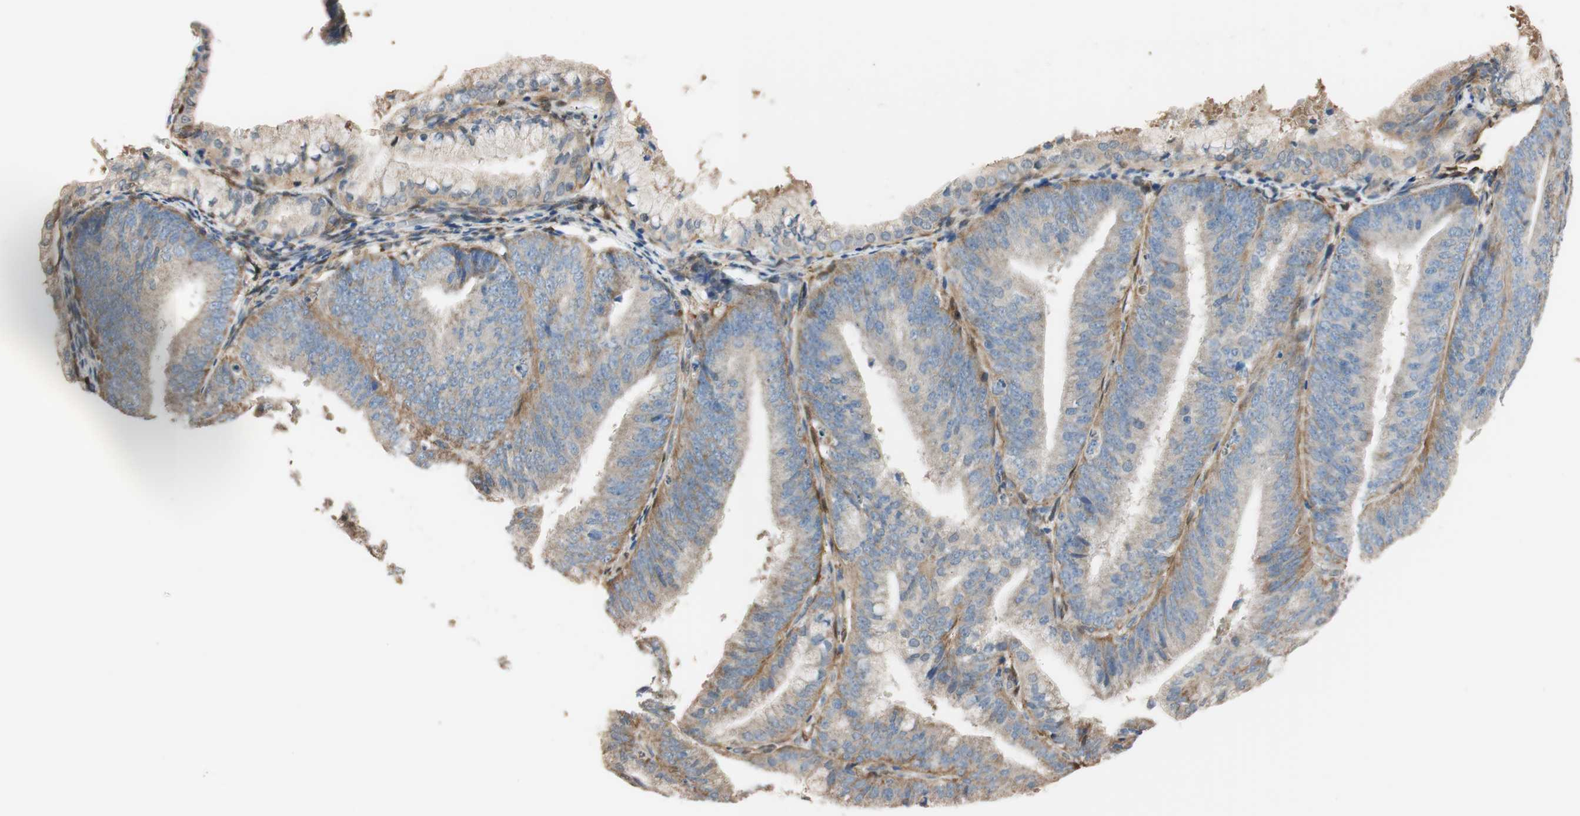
{"staining": {"intensity": "moderate", "quantity": ">75%", "location": "cytoplasmic/membranous"}, "tissue": "endometrial cancer", "cell_type": "Tumor cells", "image_type": "cancer", "snomed": [{"axis": "morphology", "description": "Adenocarcinoma, NOS"}, {"axis": "topography", "description": "Endometrium"}], "caption": "Endometrial cancer (adenocarcinoma) stained with DAB immunohistochemistry (IHC) demonstrates medium levels of moderate cytoplasmic/membranous positivity in about >75% of tumor cells. (DAB IHC, brown staining for protein, blue staining for nuclei).", "gene": "ALDH1A2", "patient": {"sex": "female", "age": 63}}